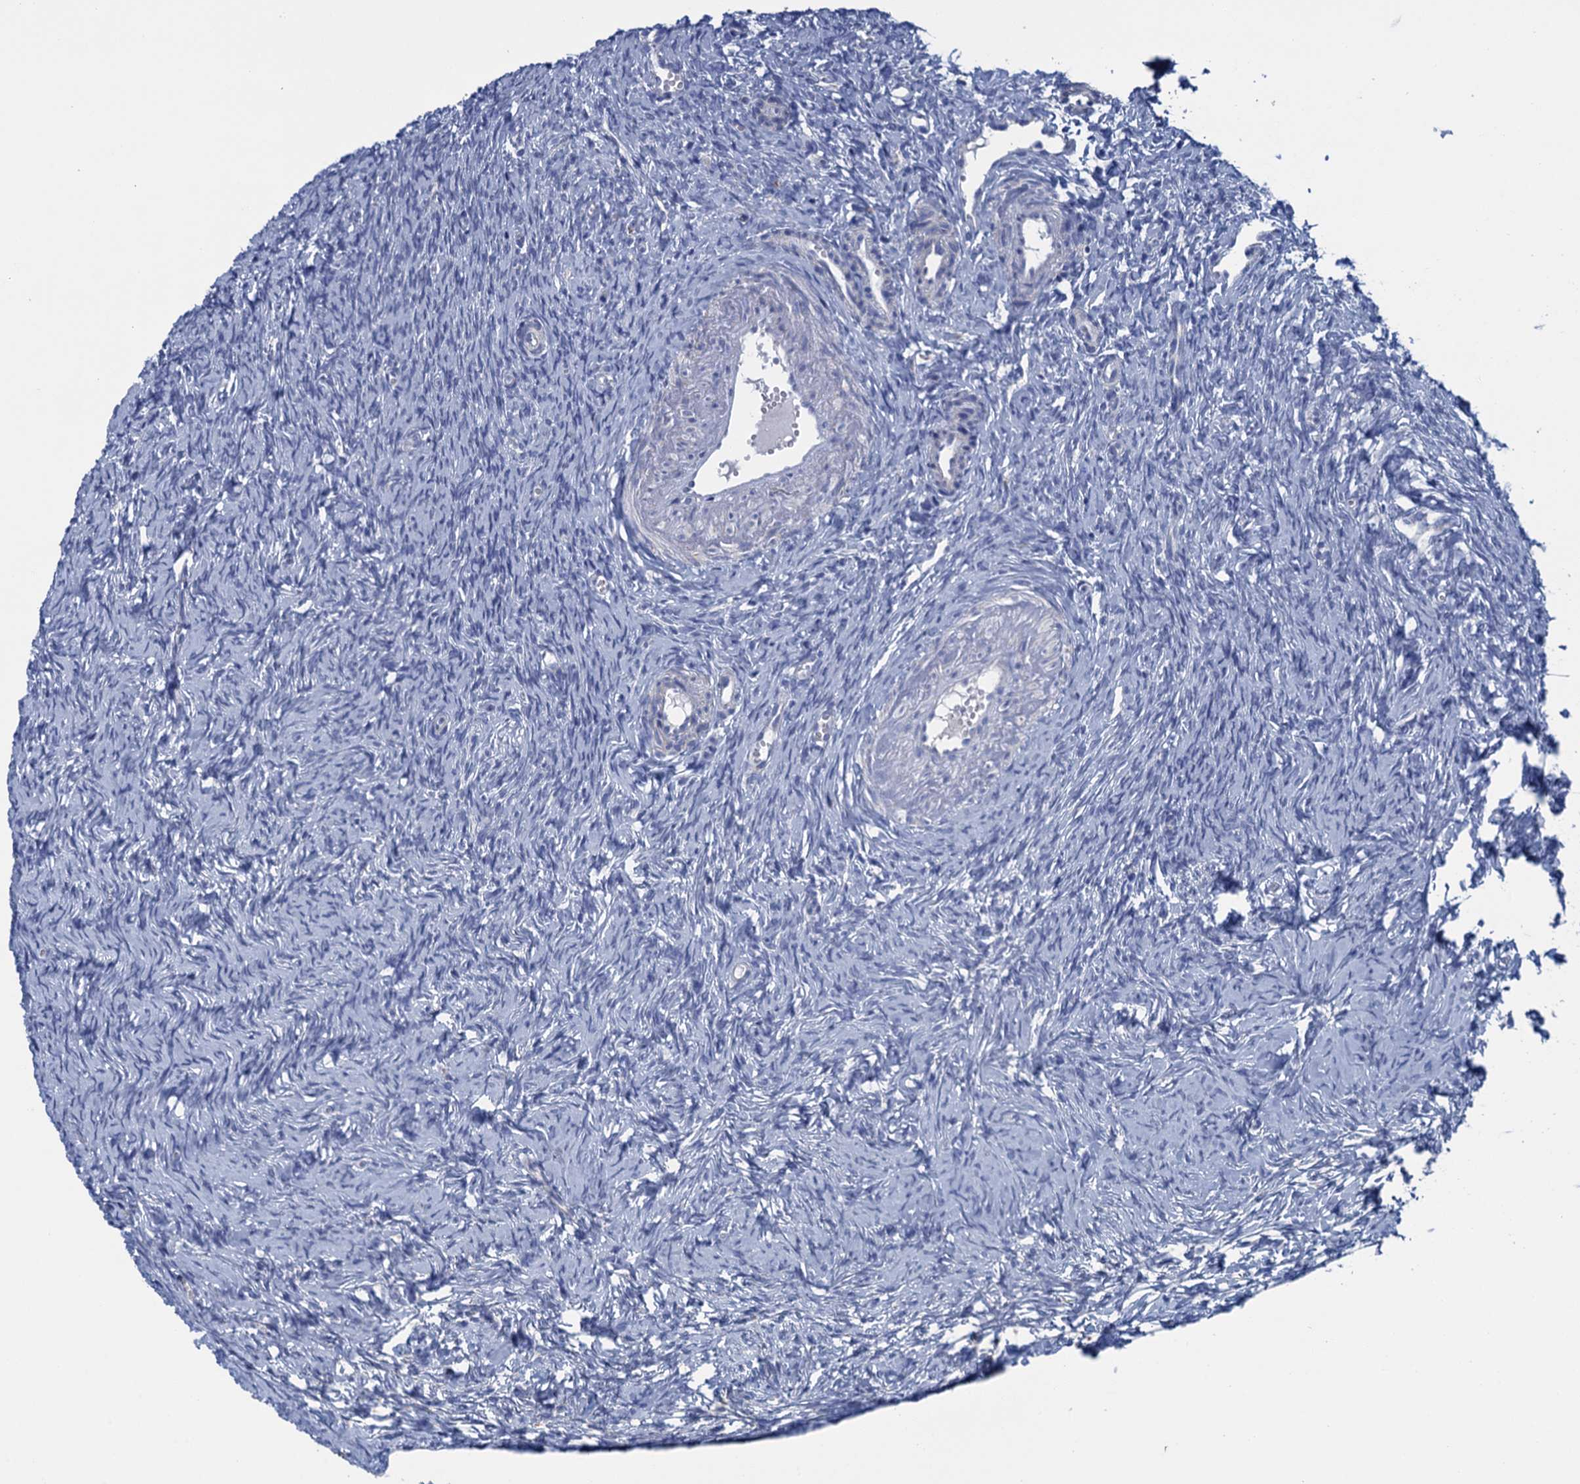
{"staining": {"intensity": "negative", "quantity": "none", "location": "none"}, "tissue": "ovary", "cell_type": "Follicle cells", "image_type": "normal", "snomed": [{"axis": "morphology", "description": "Normal tissue, NOS"}, {"axis": "topography", "description": "Ovary"}], "caption": "Human ovary stained for a protein using IHC shows no positivity in follicle cells.", "gene": "SCEL", "patient": {"sex": "female", "age": 51}}